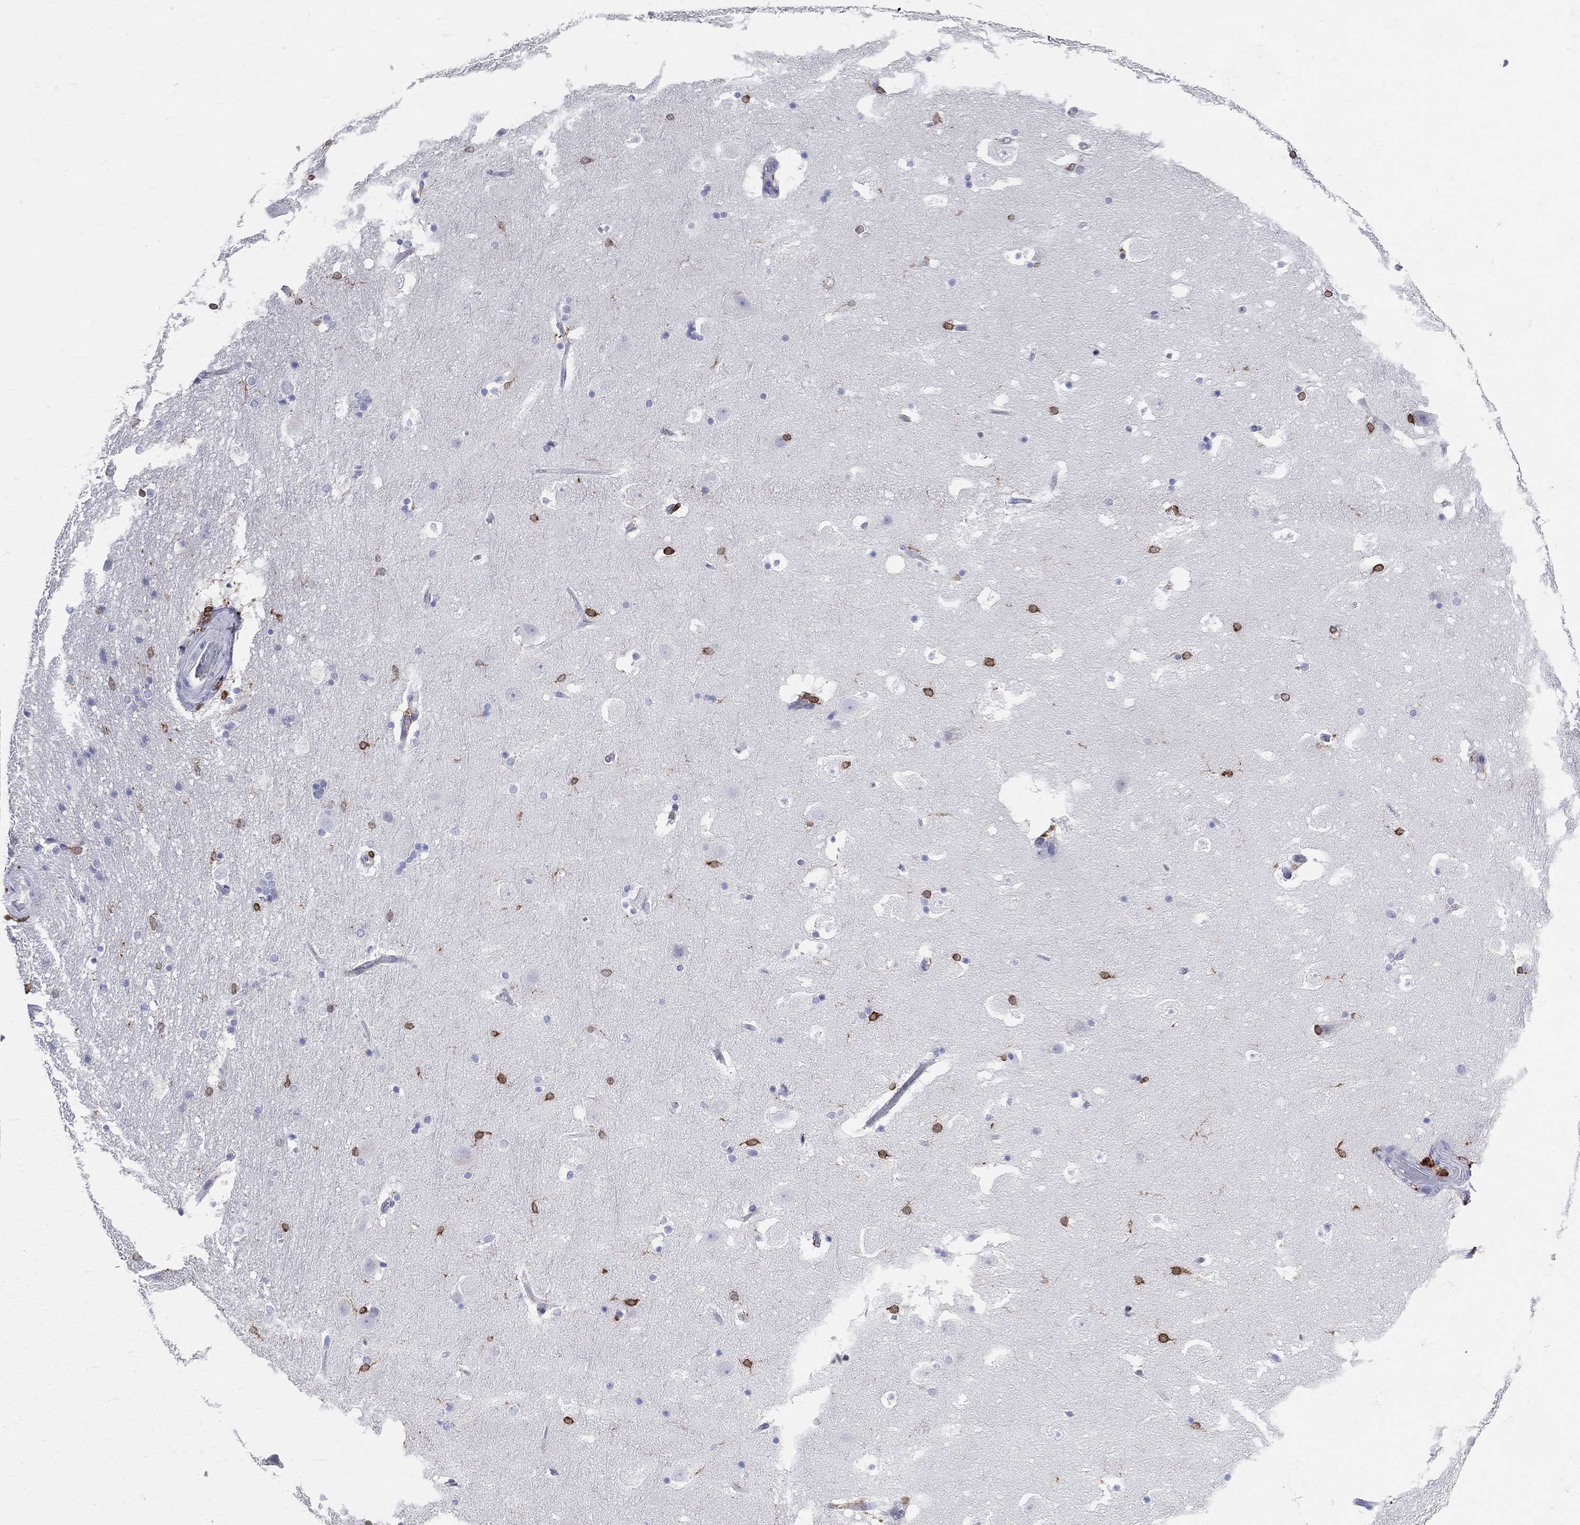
{"staining": {"intensity": "strong", "quantity": "<25%", "location": "cytoplasmic/membranous"}, "tissue": "hippocampus", "cell_type": "Glial cells", "image_type": "normal", "snomed": [{"axis": "morphology", "description": "Normal tissue, NOS"}, {"axis": "topography", "description": "Hippocampus"}], "caption": "Glial cells display medium levels of strong cytoplasmic/membranous staining in approximately <25% of cells in benign hippocampus.", "gene": "CD74", "patient": {"sex": "male", "age": 51}}